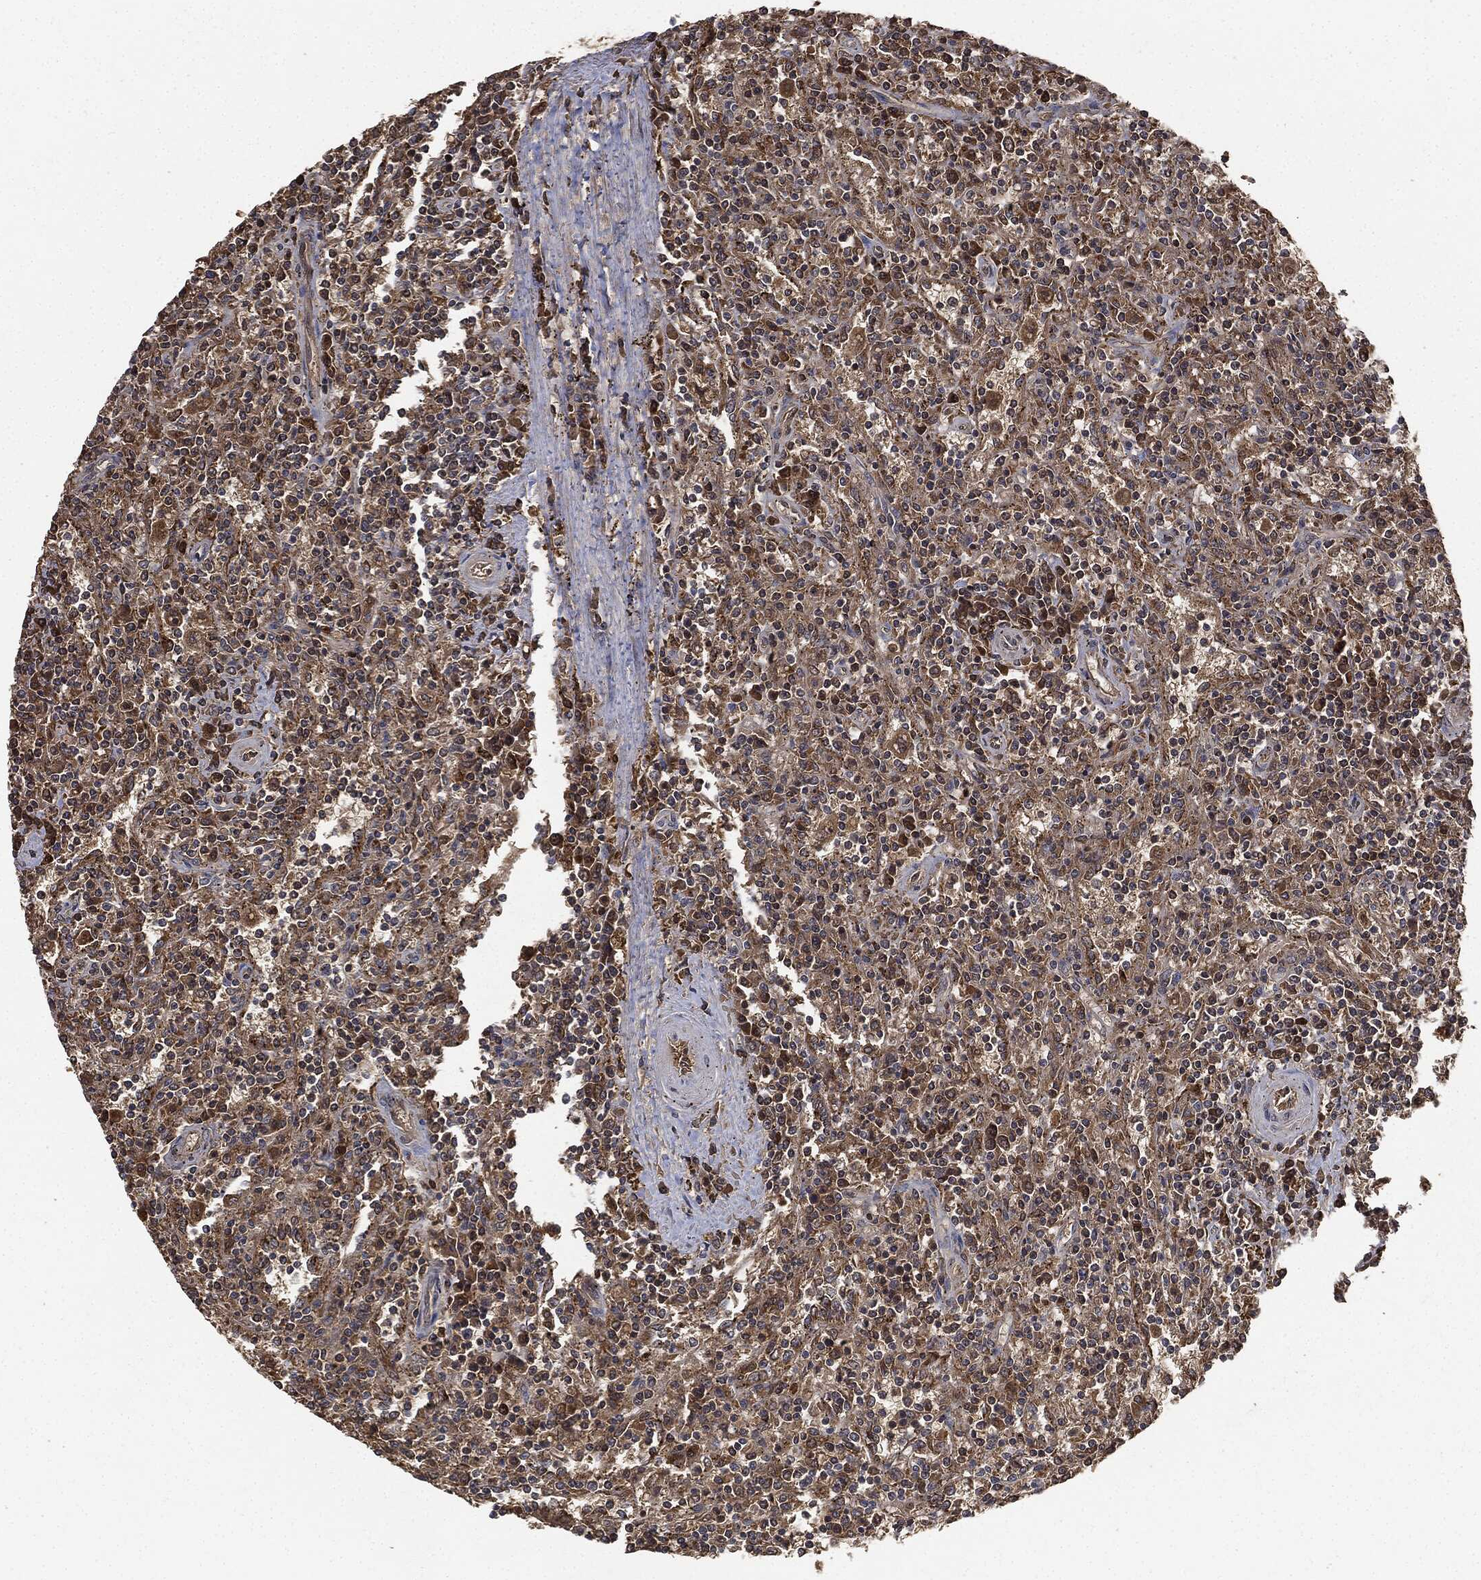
{"staining": {"intensity": "moderate", "quantity": "25%-75%", "location": "cytoplasmic/membranous"}, "tissue": "lymphoma", "cell_type": "Tumor cells", "image_type": "cancer", "snomed": [{"axis": "morphology", "description": "Malignant lymphoma, non-Hodgkin's type, Low grade"}, {"axis": "topography", "description": "Spleen"}], "caption": "Human low-grade malignant lymphoma, non-Hodgkin's type stained with a protein marker exhibits moderate staining in tumor cells.", "gene": "BRAF", "patient": {"sex": "male", "age": 62}}